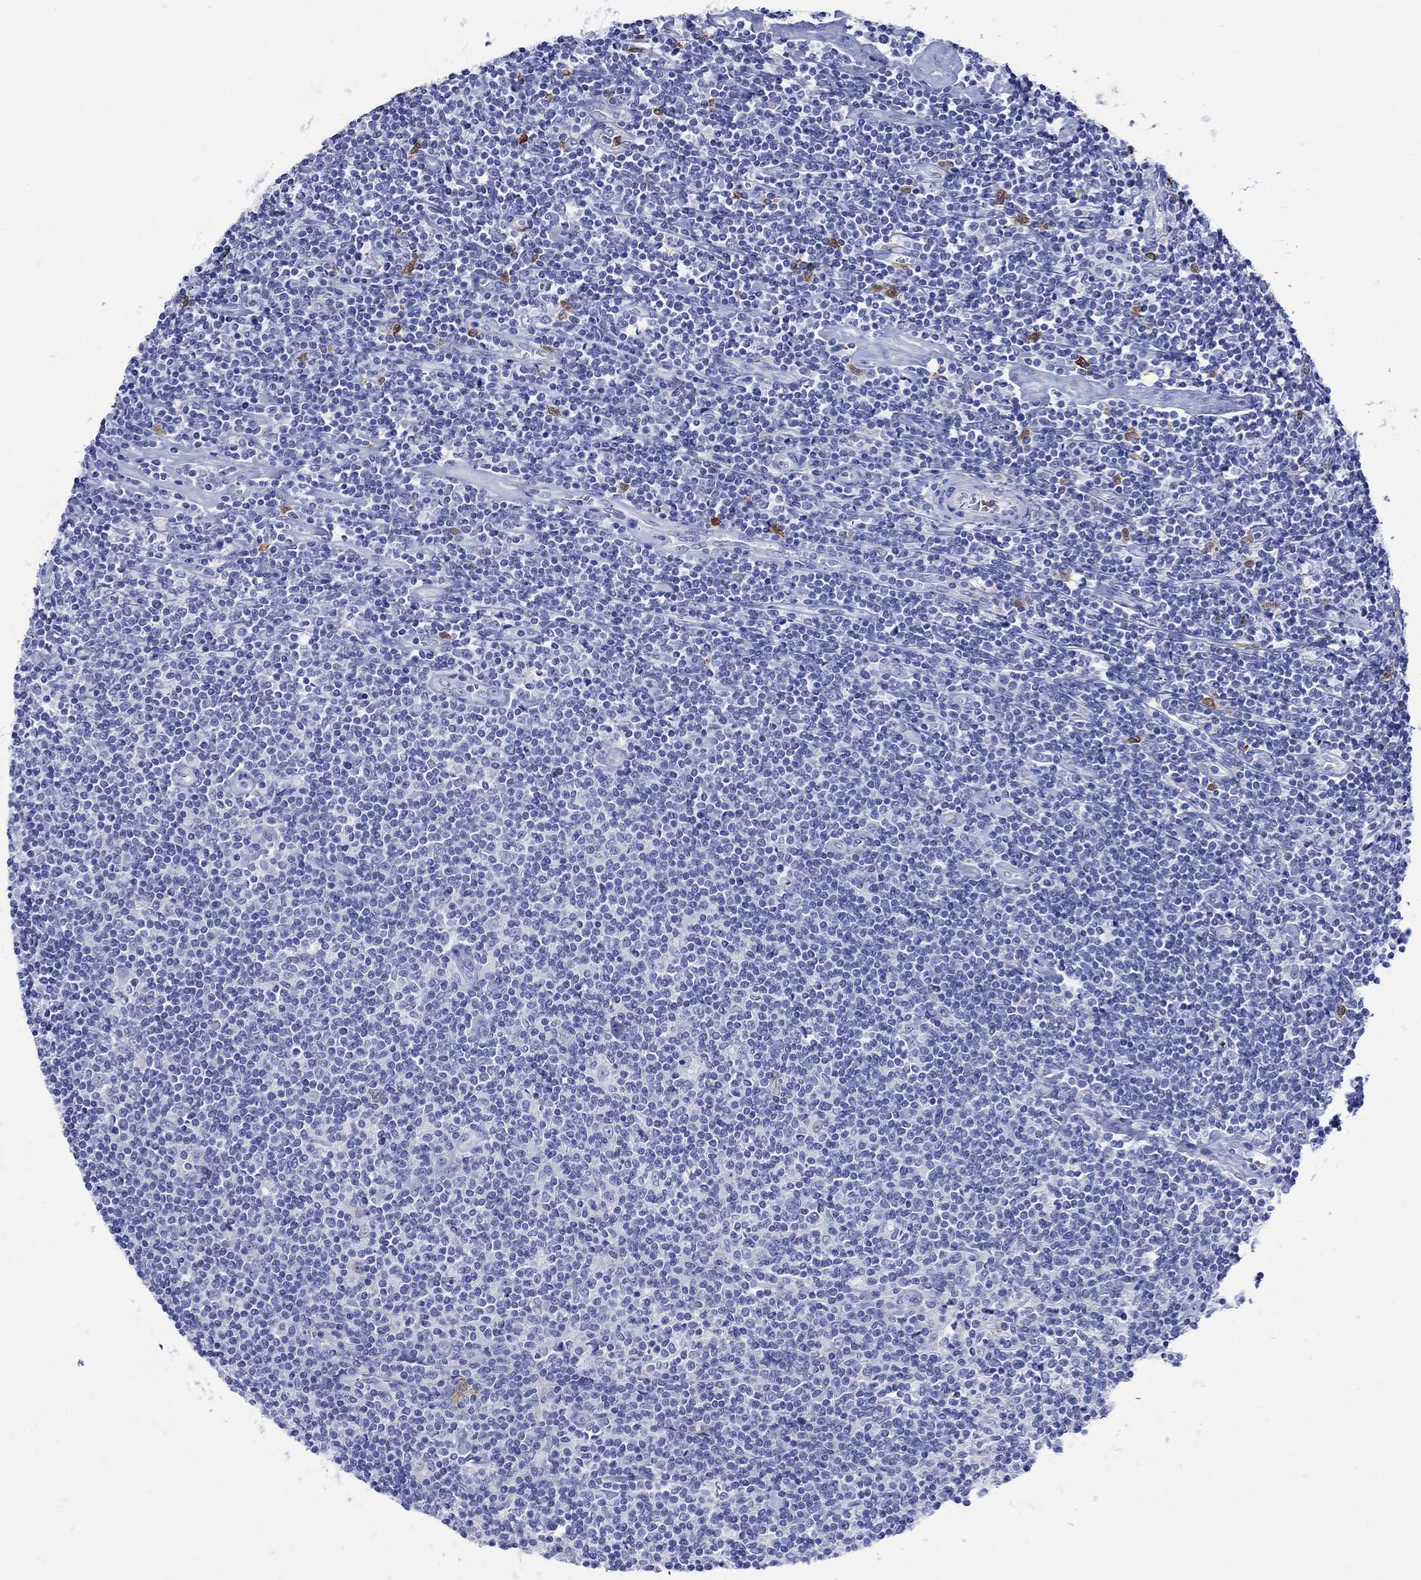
{"staining": {"intensity": "negative", "quantity": "none", "location": "none"}, "tissue": "lymphoma", "cell_type": "Tumor cells", "image_type": "cancer", "snomed": [{"axis": "morphology", "description": "Hodgkin's disease, NOS"}, {"axis": "topography", "description": "Lymph node"}], "caption": "Photomicrograph shows no protein staining in tumor cells of Hodgkin's disease tissue.", "gene": "LINGO3", "patient": {"sex": "male", "age": 40}}